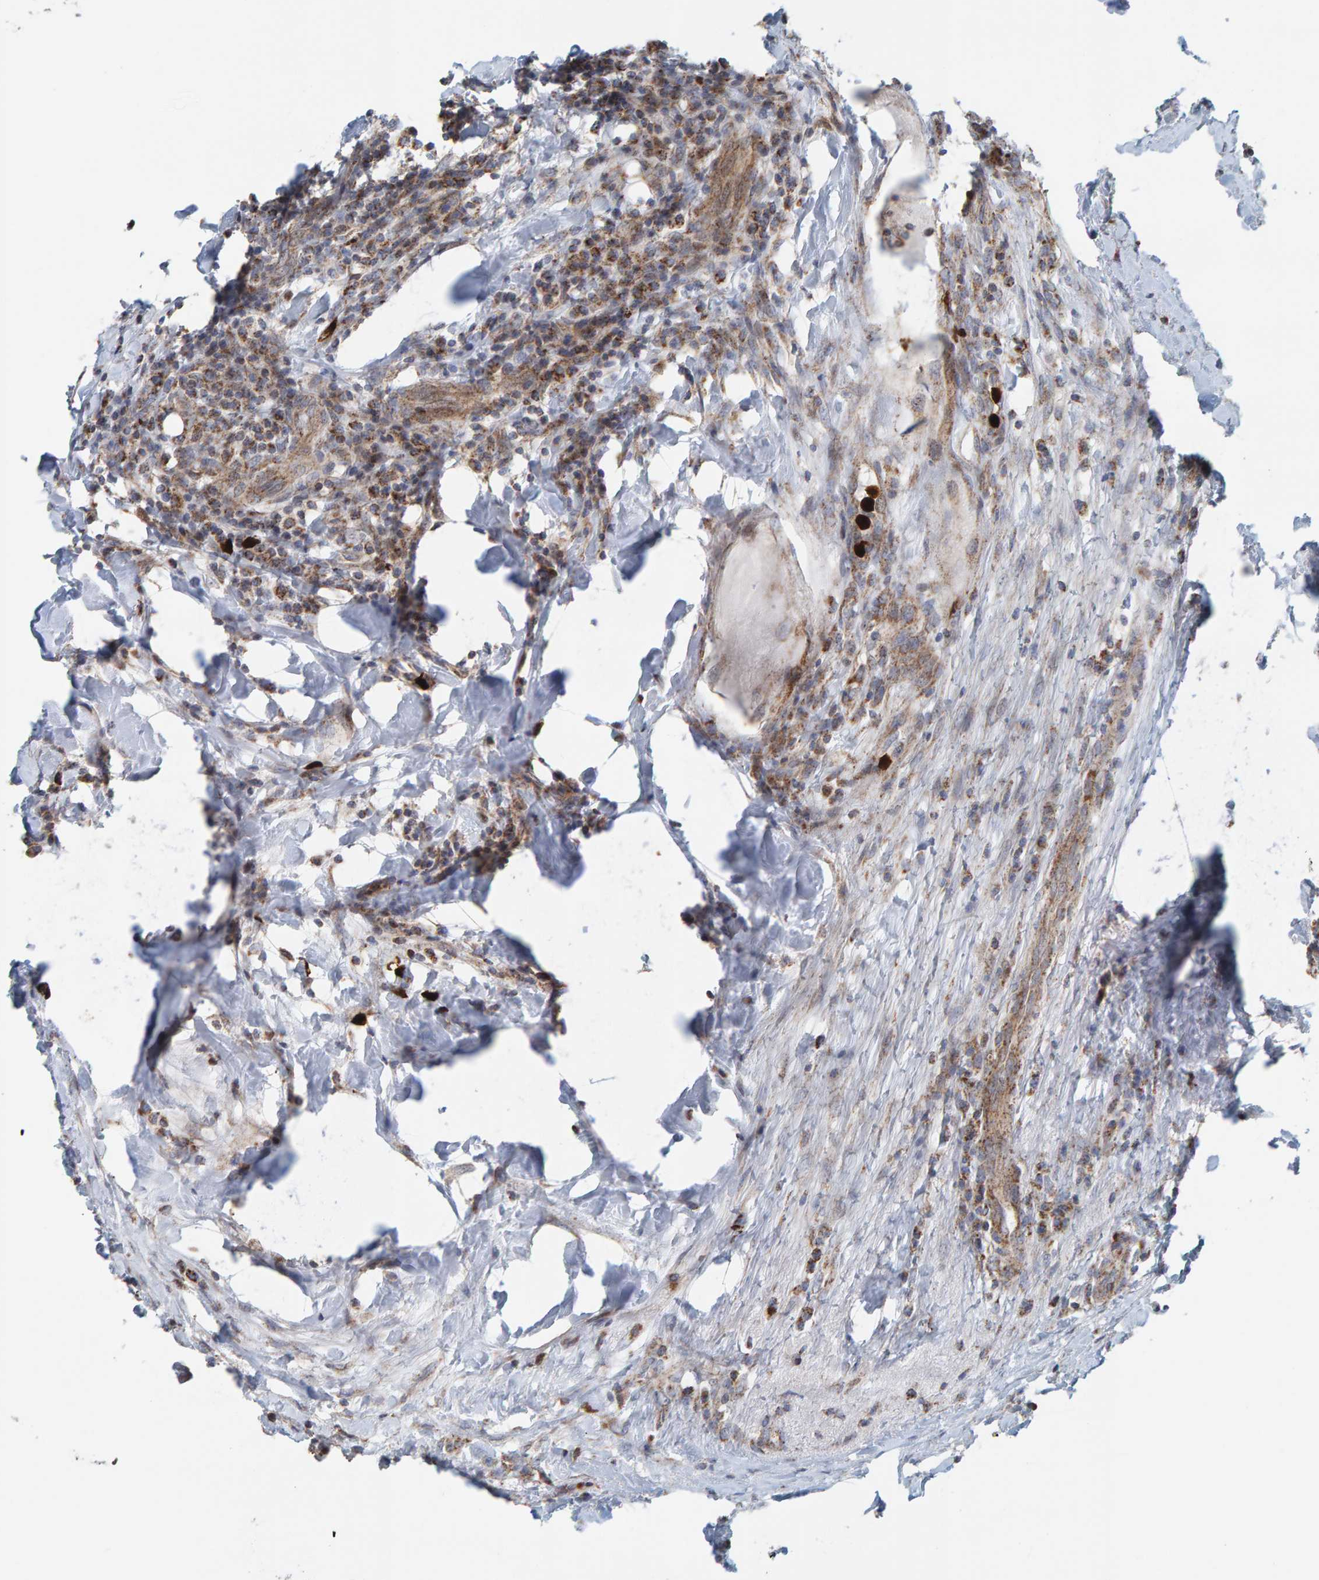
{"staining": {"intensity": "moderate", "quantity": ">75%", "location": "cytoplasmic/membranous"}, "tissue": "breast cancer", "cell_type": "Tumor cells", "image_type": "cancer", "snomed": [{"axis": "morphology", "description": "Duct carcinoma"}, {"axis": "topography", "description": "Breast"}], "caption": "Approximately >75% of tumor cells in human breast cancer (infiltrating ductal carcinoma) display moderate cytoplasmic/membranous protein expression as visualized by brown immunohistochemical staining.", "gene": "B9D1", "patient": {"sex": "female", "age": 37}}